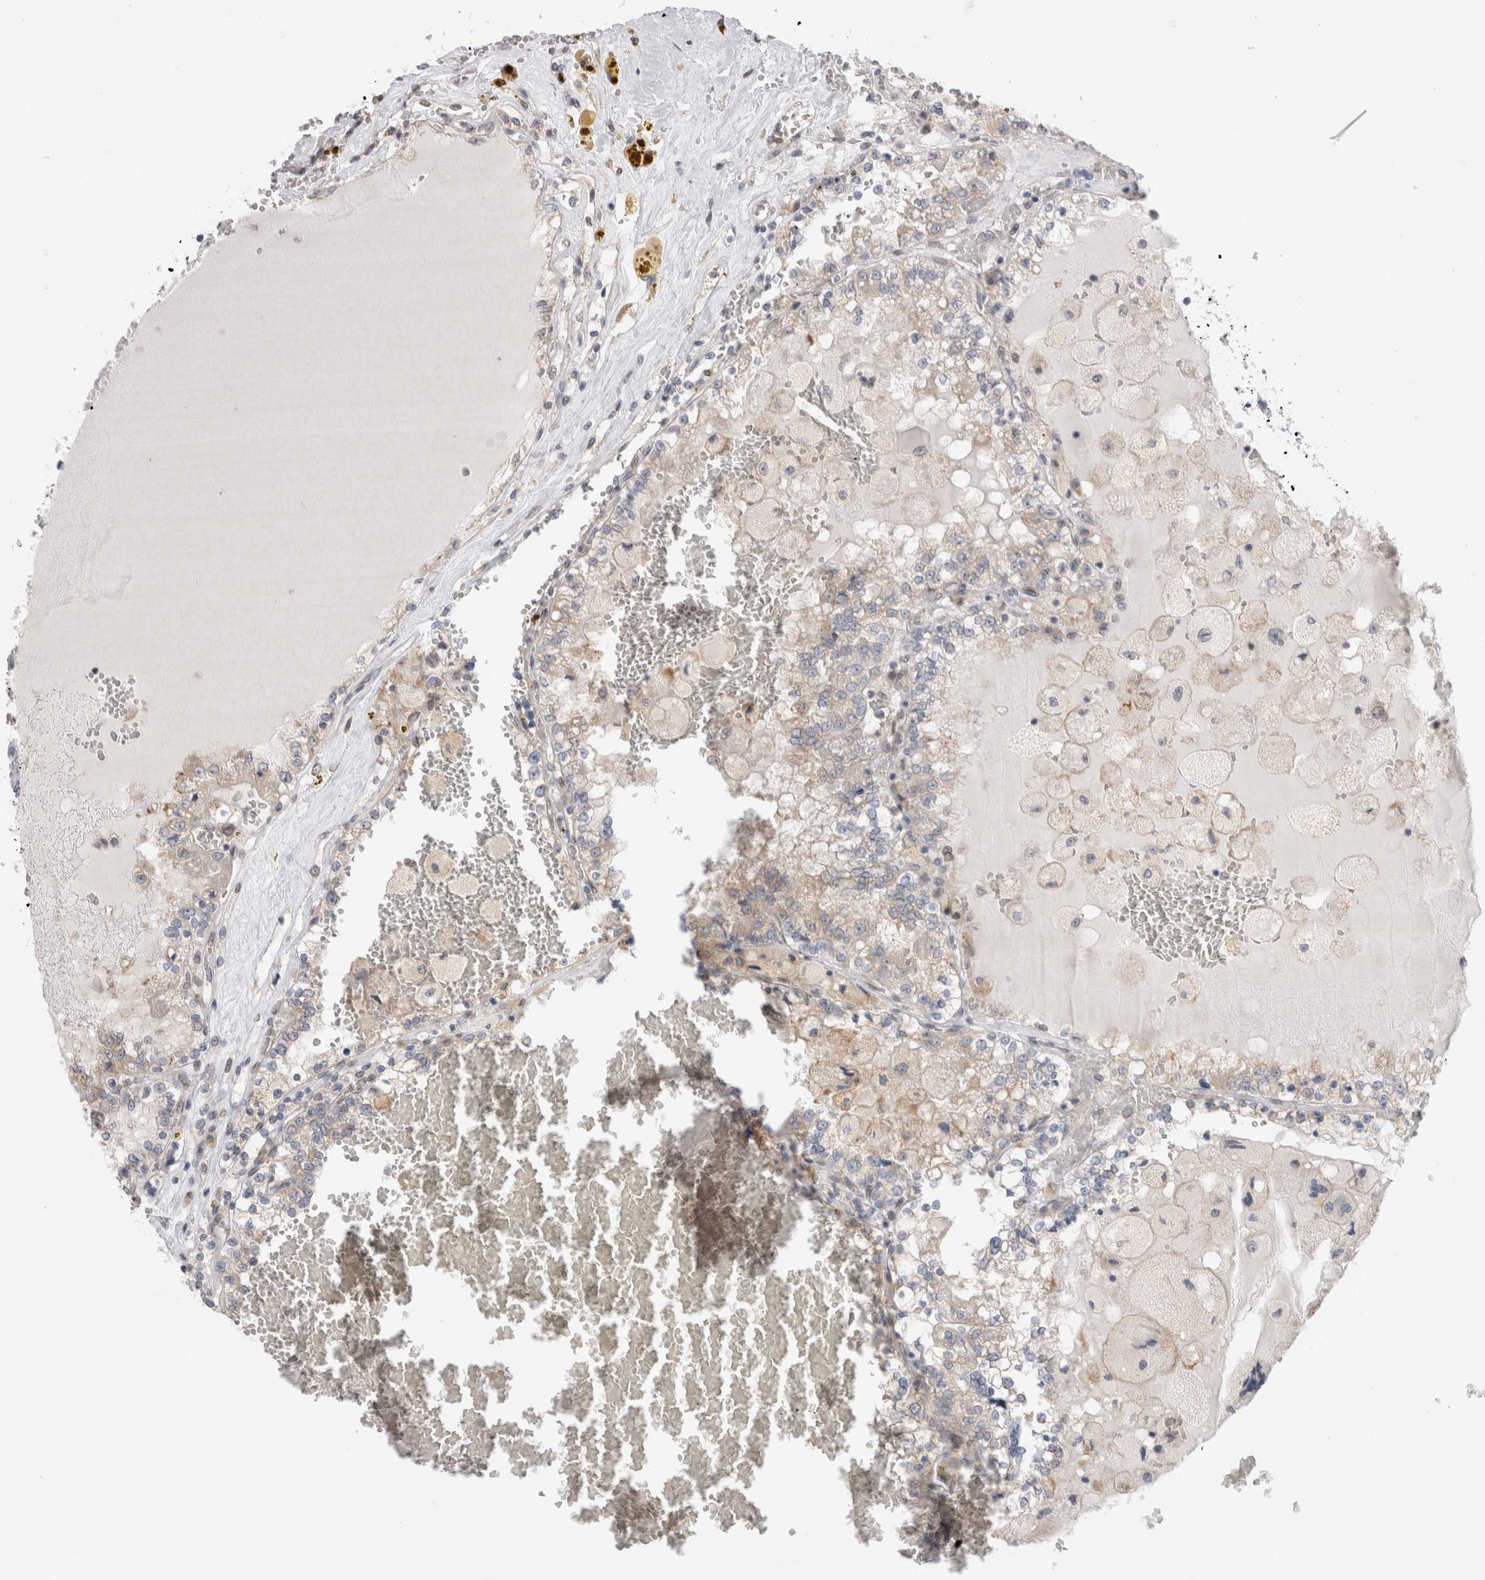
{"staining": {"intensity": "negative", "quantity": "none", "location": "none"}, "tissue": "renal cancer", "cell_type": "Tumor cells", "image_type": "cancer", "snomed": [{"axis": "morphology", "description": "Adenocarcinoma, NOS"}, {"axis": "topography", "description": "Kidney"}], "caption": "Immunohistochemistry (IHC) of adenocarcinoma (renal) reveals no positivity in tumor cells.", "gene": "VCPIP1", "patient": {"sex": "female", "age": 56}}